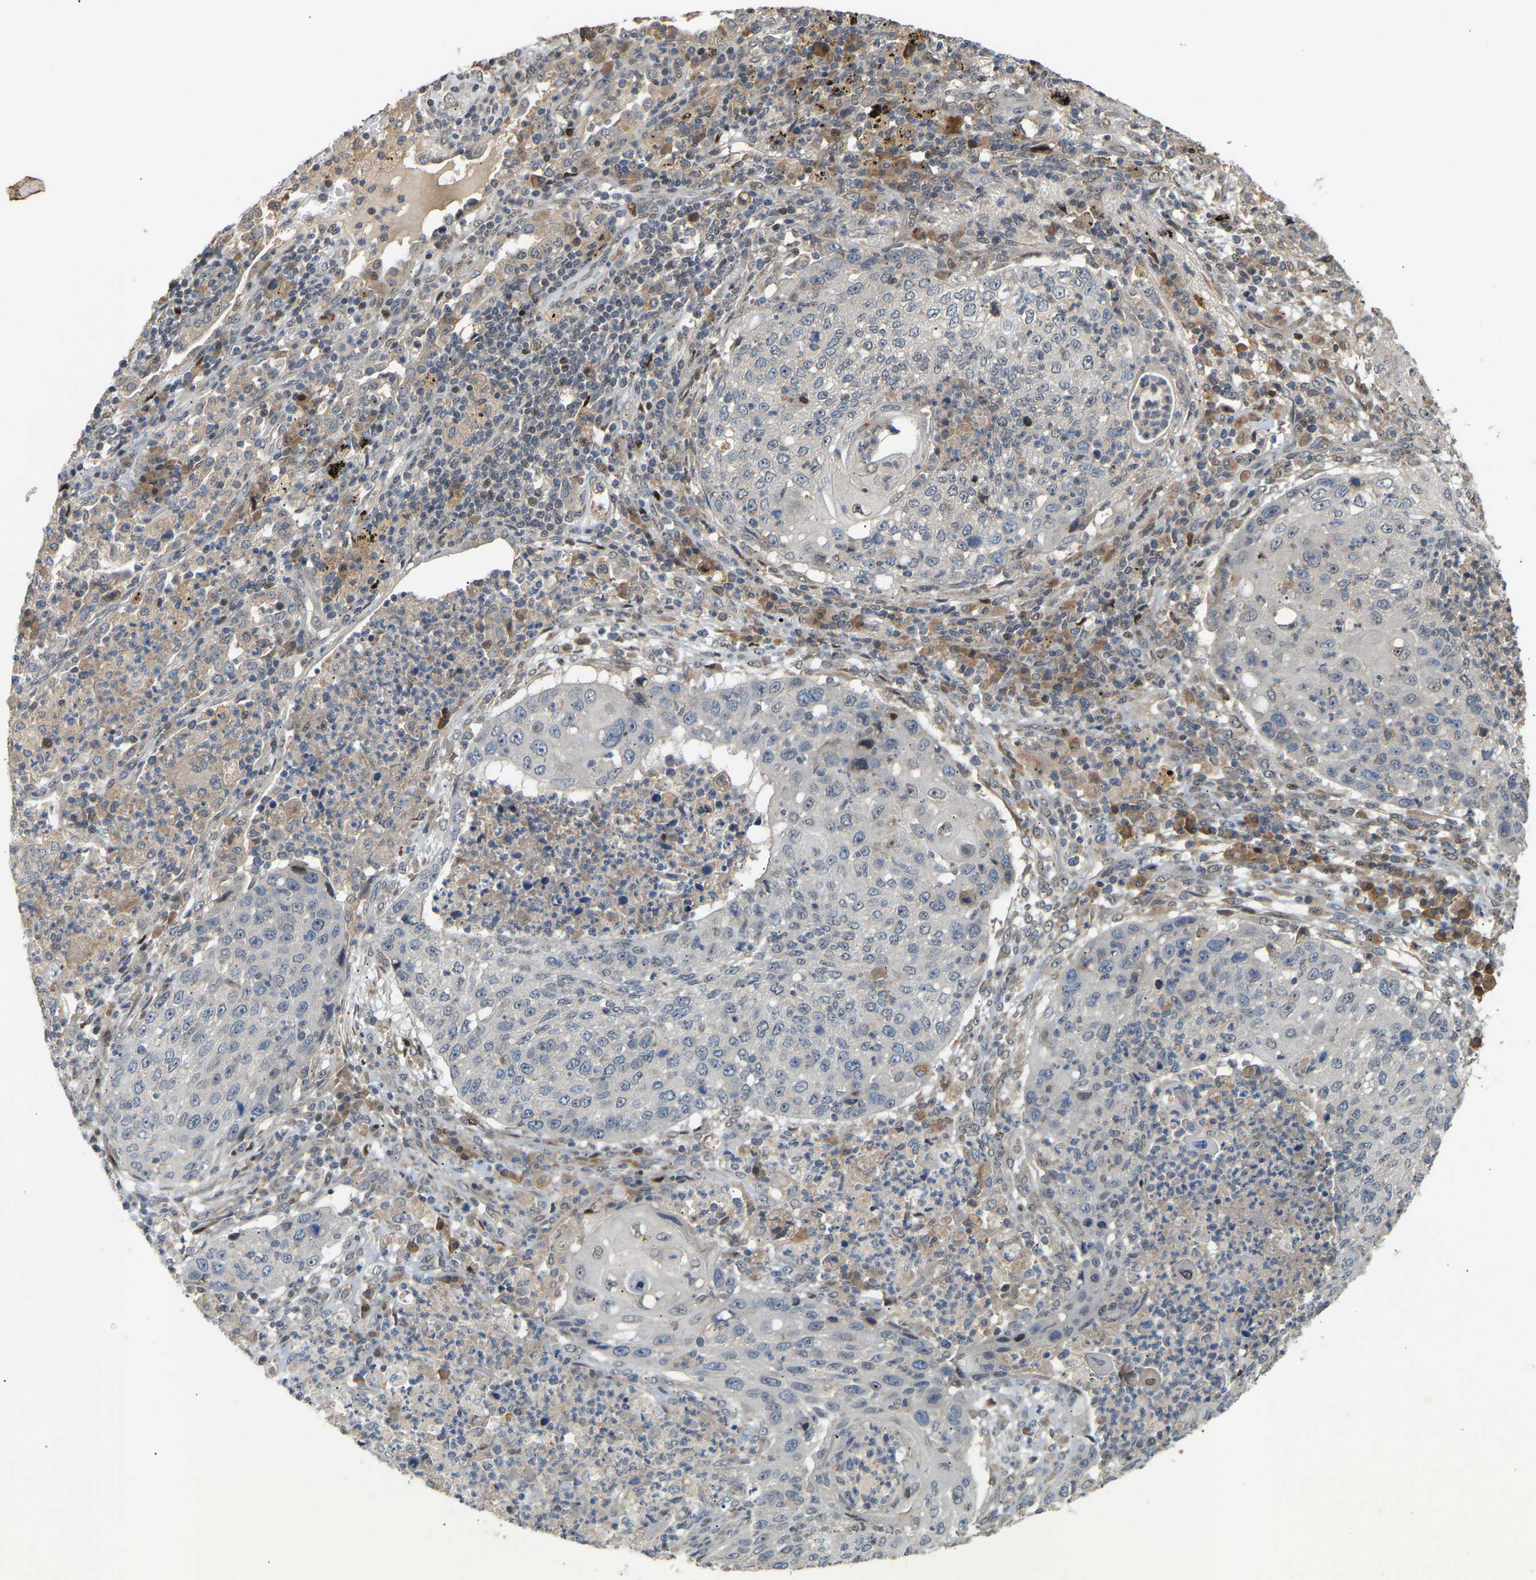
{"staining": {"intensity": "negative", "quantity": "none", "location": "none"}, "tissue": "lung cancer", "cell_type": "Tumor cells", "image_type": "cancer", "snomed": [{"axis": "morphology", "description": "Squamous cell carcinoma, NOS"}, {"axis": "topography", "description": "Lung"}], "caption": "Immunohistochemical staining of squamous cell carcinoma (lung) shows no significant staining in tumor cells. (Immunohistochemistry (ihc), brightfield microscopy, high magnification).", "gene": "PTPN4", "patient": {"sex": "female", "age": 63}}